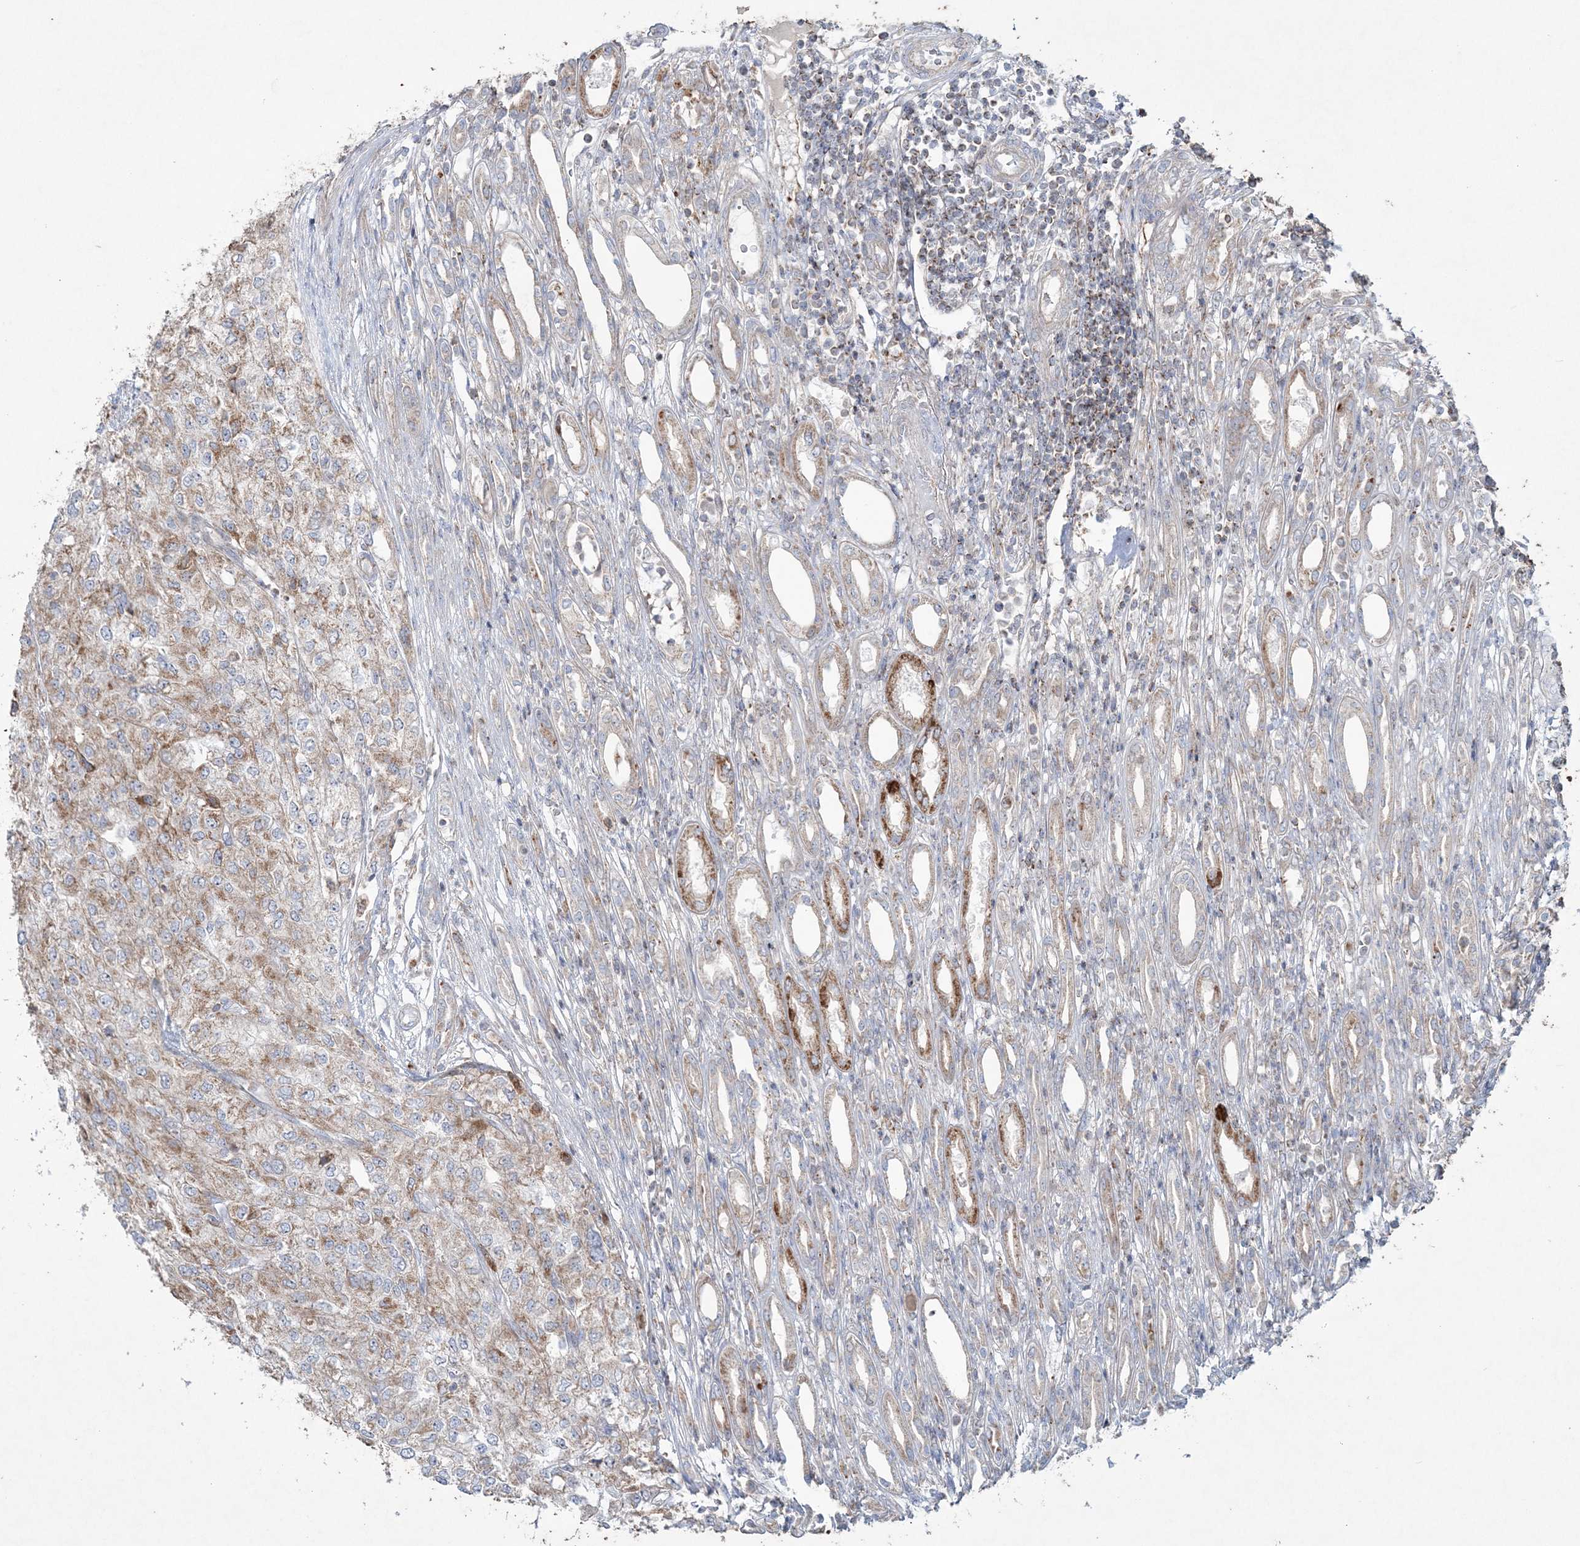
{"staining": {"intensity": "moderate", "quantity": "25%-75%", "location": "cytoplasmic/membranous"}, "tissue": "renal cancer", "cell_type": "Tumor cells", "image_type": "cancer", "snomed": [{"axis": "morphology", "description": "Adenocarcinoma, NOS"}, {"axis": "topography", "description": "Kidney"}], "caption": "Protein expression analysis of renal cancer (adenocarcinoma) demonstrates moderate cytoplasmic/membranous staining in about 25%-75% of tumor cells.", "gene": "TTC7A", "patient": {"sex": "female", "age": 54}}